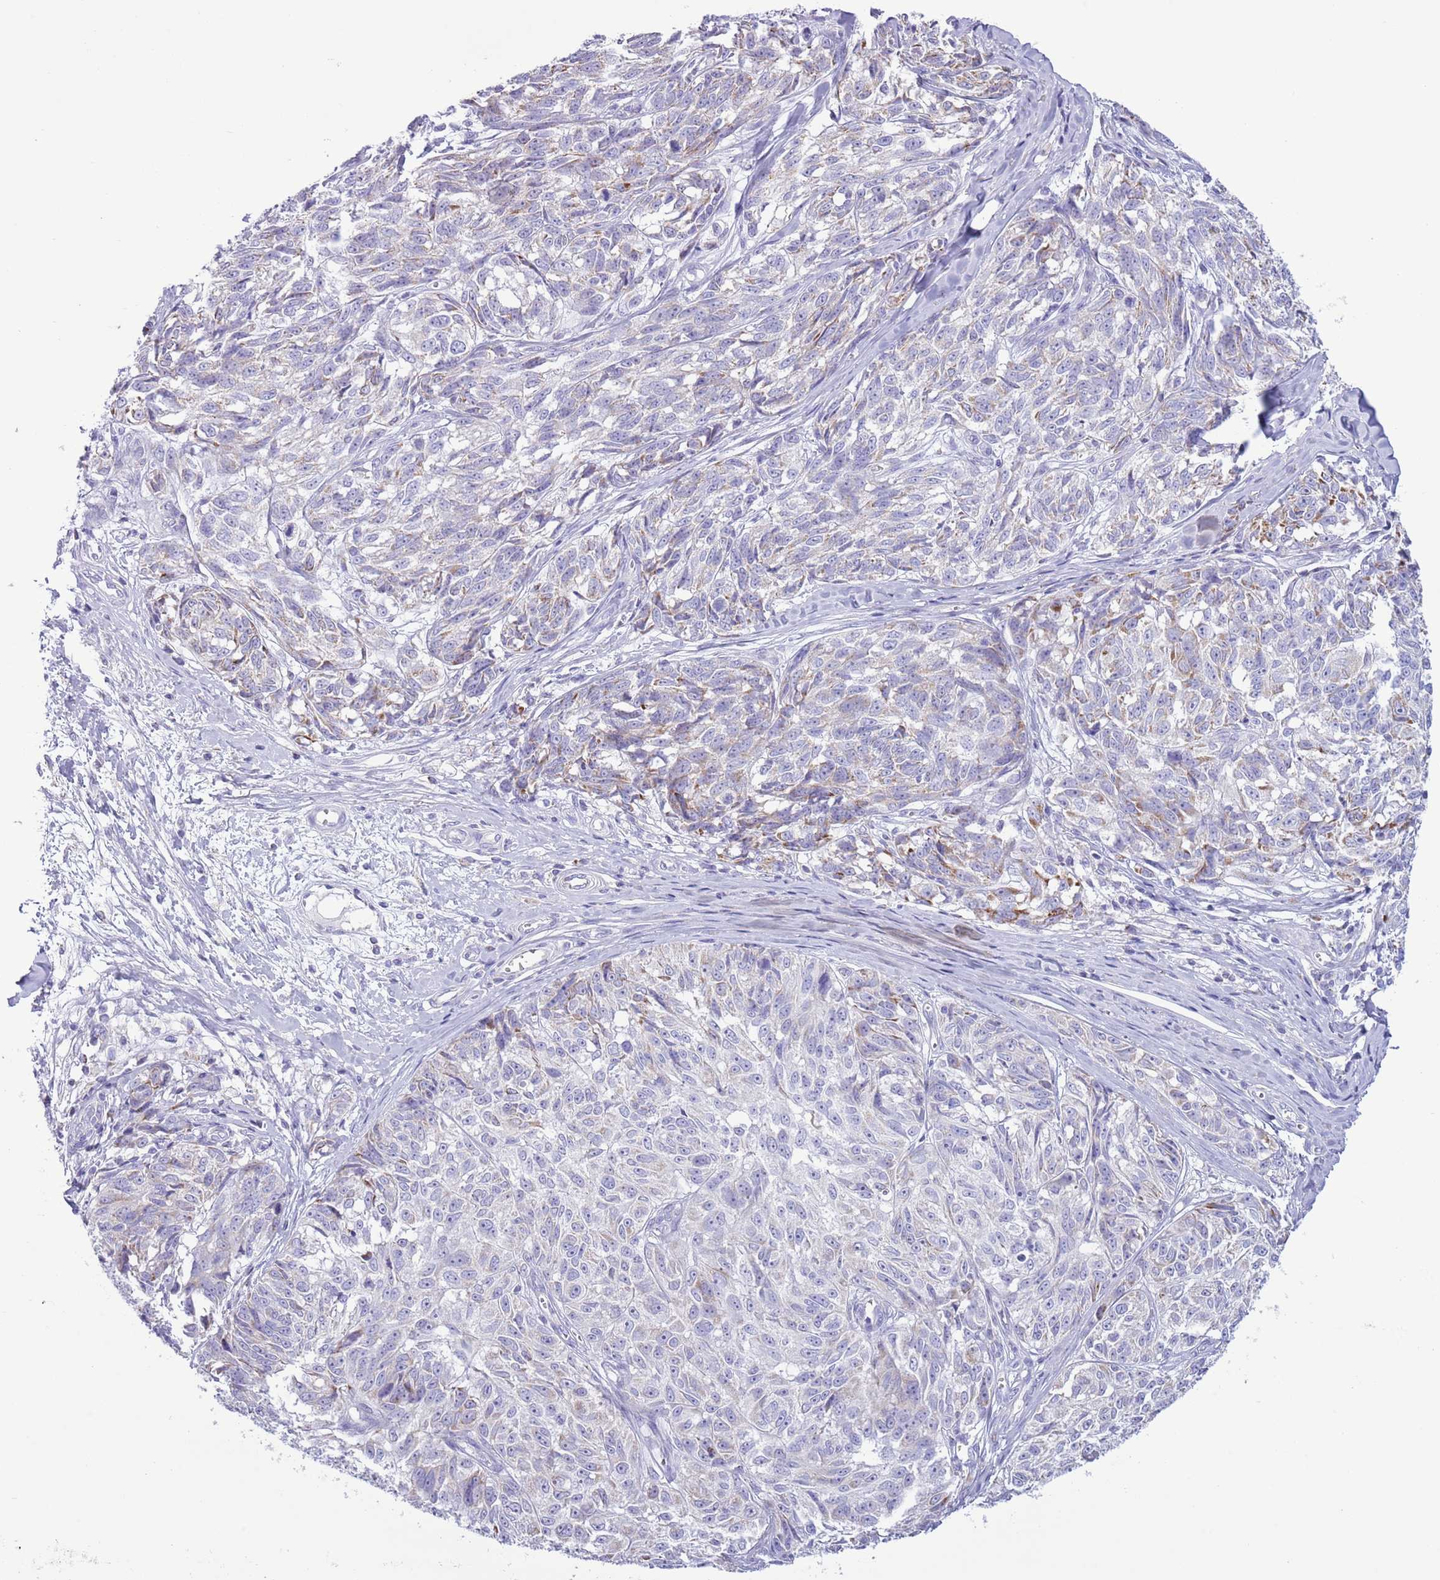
{"staining": {"intensity": "weak", "quantity": "25%-75%", "location": "cytoplasmic/membranous"}, "tissue": "melanoma", "cell_type": "Tumor cells", "image_type": "cancer", "snomed": [{"axis": "morphology", "description": "Normal tissue, NOS"}, {"axis": "morphology", "description": "Malignant melanoma, NOS"}, {"axis": "topography", "description": "Skin"}], "caption": "A histopathology image showing weak cytoplasmic/membranous positivity in approximately 25%-75% of tumor cells in malignant melanoma, as visualized by brown immunohistochemical staining.", "gene": "ATP6V1B1", "patient": {"sex": "female", "age": 64}}